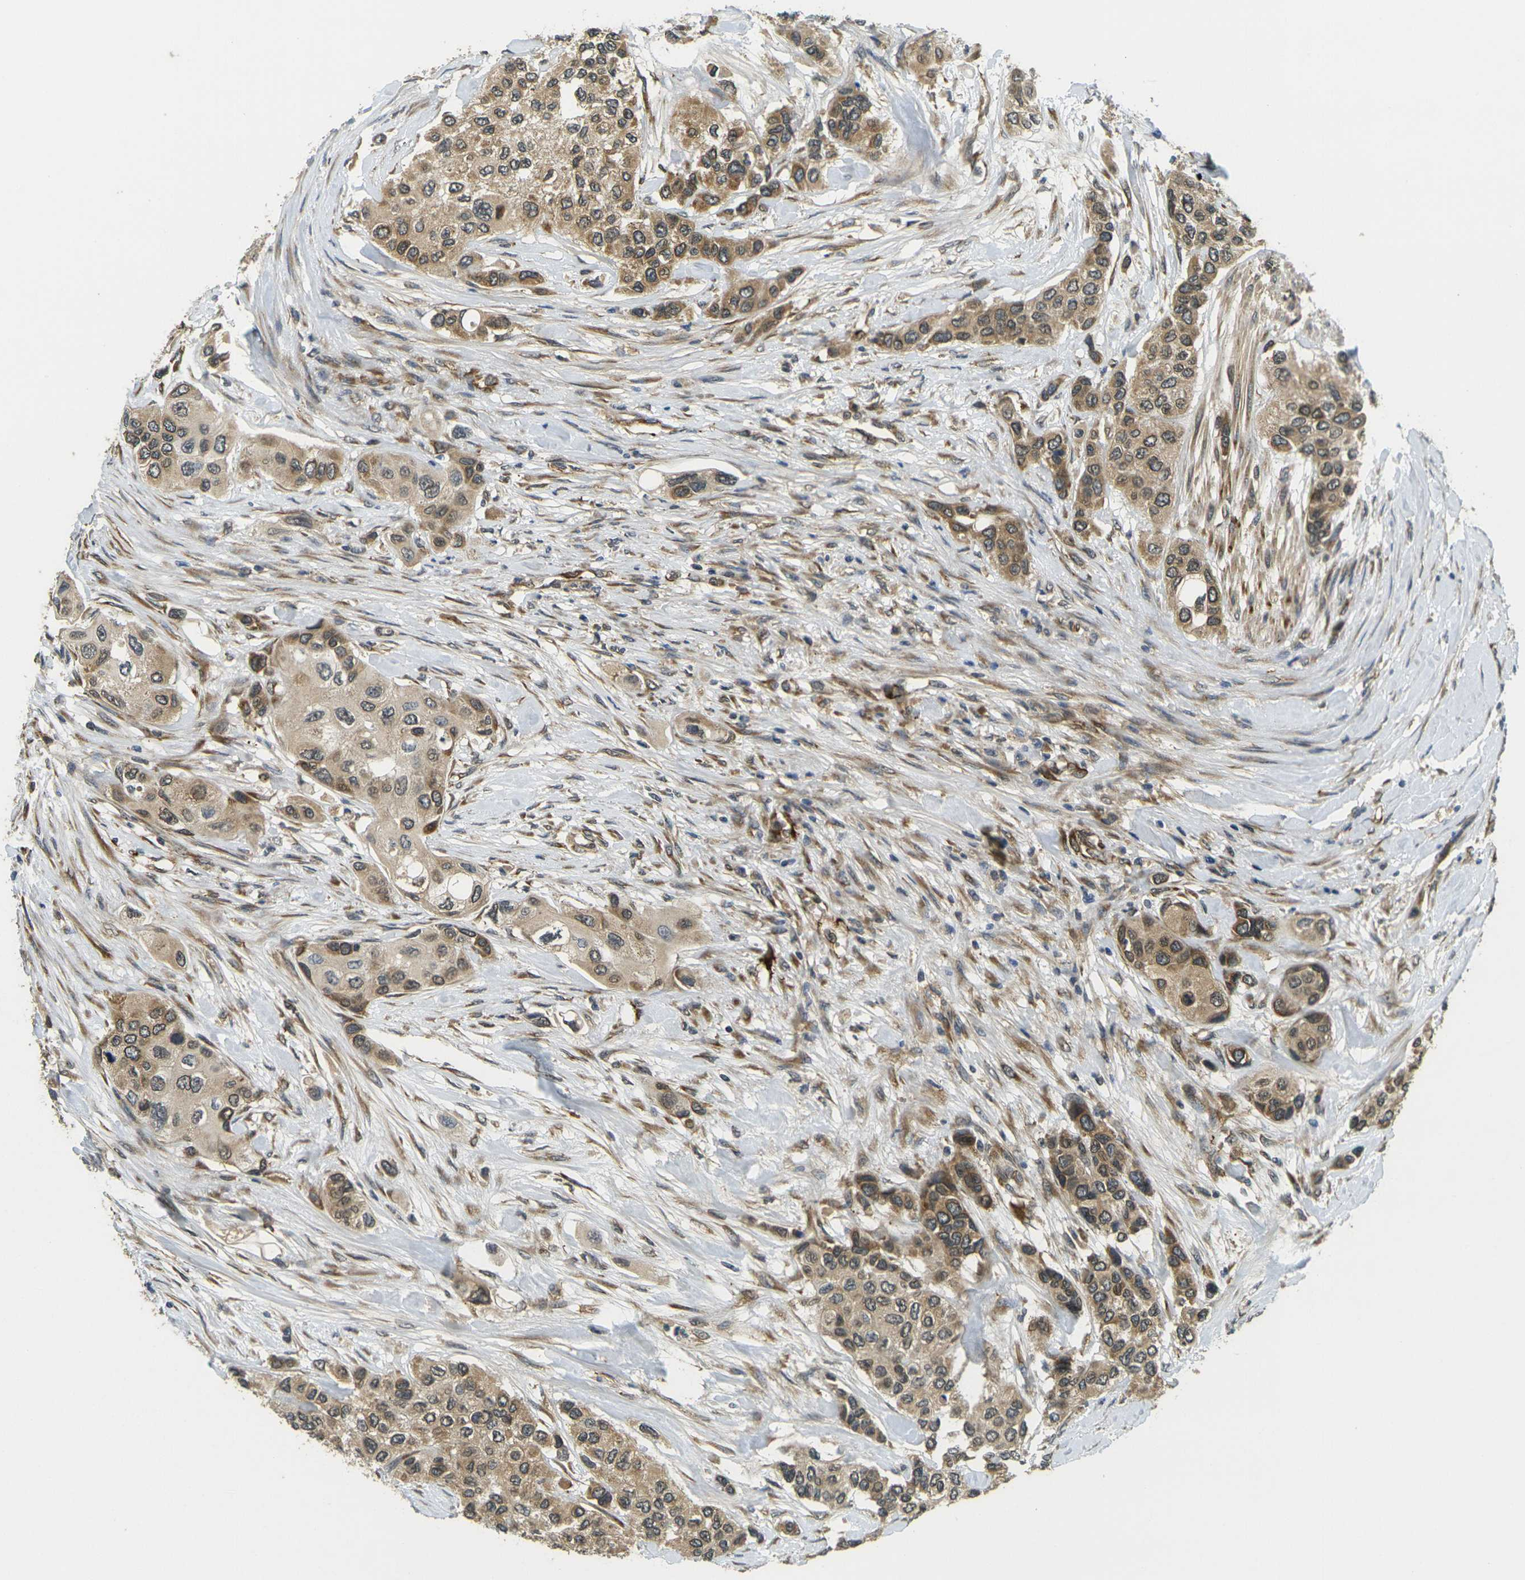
{"staining": {"intensity": "moderate", "quantity": ">75%", "location": "cytoplasmic/membranous"}, "tissue": "urothelial cancer", "cell_type": "Tumor cells", "image_type": "cancer", "snomed": [{"axis": "morphology", "description": "Urothelial carcinoma, High grade"}, {"axis": "topography", "description": "Urinary bladder"}], "caption": "A photomicrograph of human urothelial cancer stained for a protein displays moderate cytoplasmic/membranous brown staining in tumor cells.", "gene": "FUT11", "patient": {"sex": "female", "age": 56}}